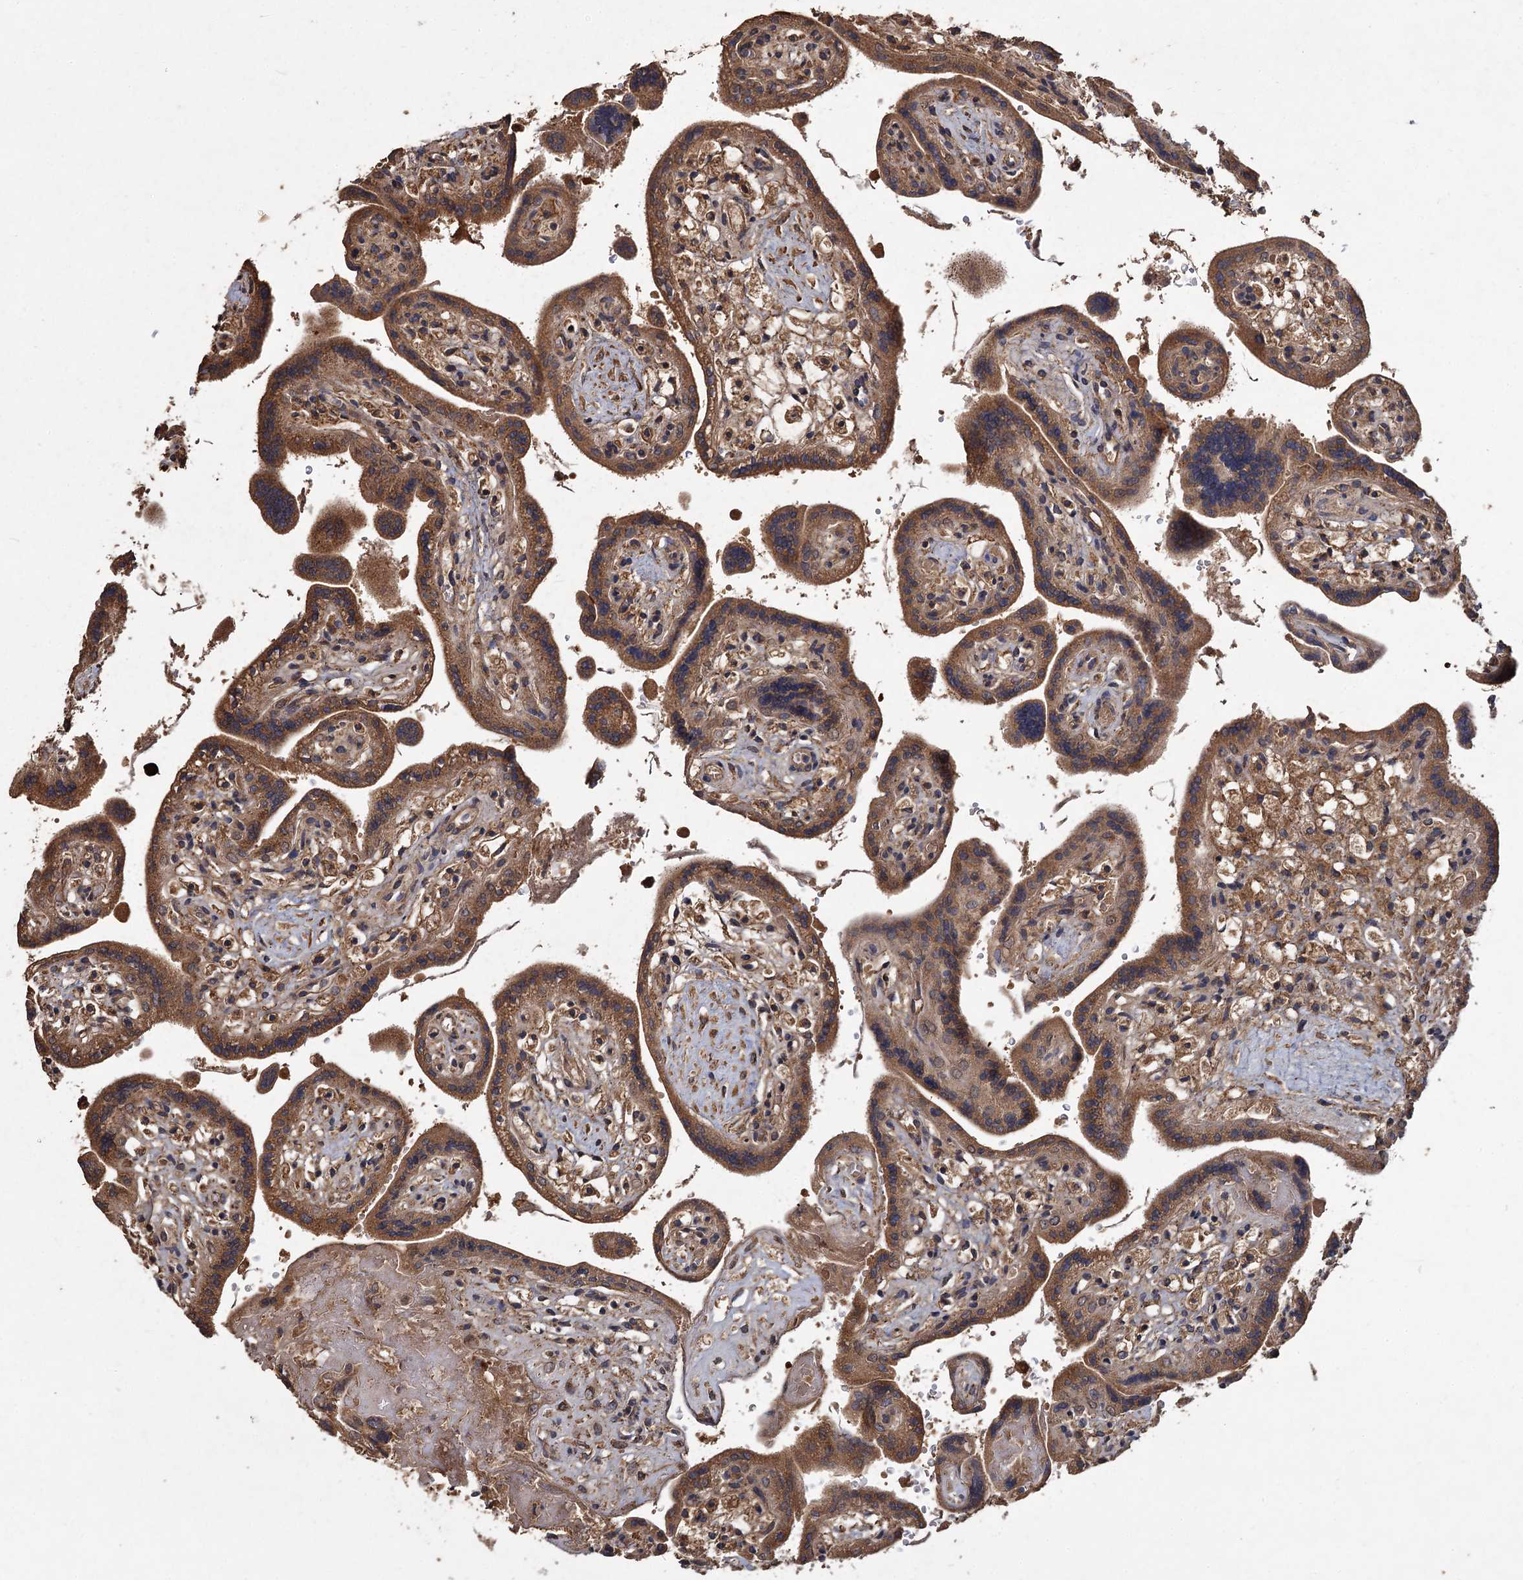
{"staining": {"intensity": "moderate", "quantity": ">75%", "location": "cytoplasmic/membranous"}, "tissue": "placenta", "cell_type": "Trophoblastic cells", "image_type": "normal", "snomed": [{"axis": "morphology", "description": "Normal tissue, NOS"}, {"axis": "topography", "description": "Placenta"}], "caption": "Placenta was stained to show a protein in brown. There is medium levels of moderate cytoplasmic/membranous positivity in approximately >75% of trophoblastic cells. (DAB (3,3'-diaminobenzidine) = brown stain, brightfield microscopy at high magnification).", "gene": "GCLC", "patient": {"sex": "female", "age": 37}}